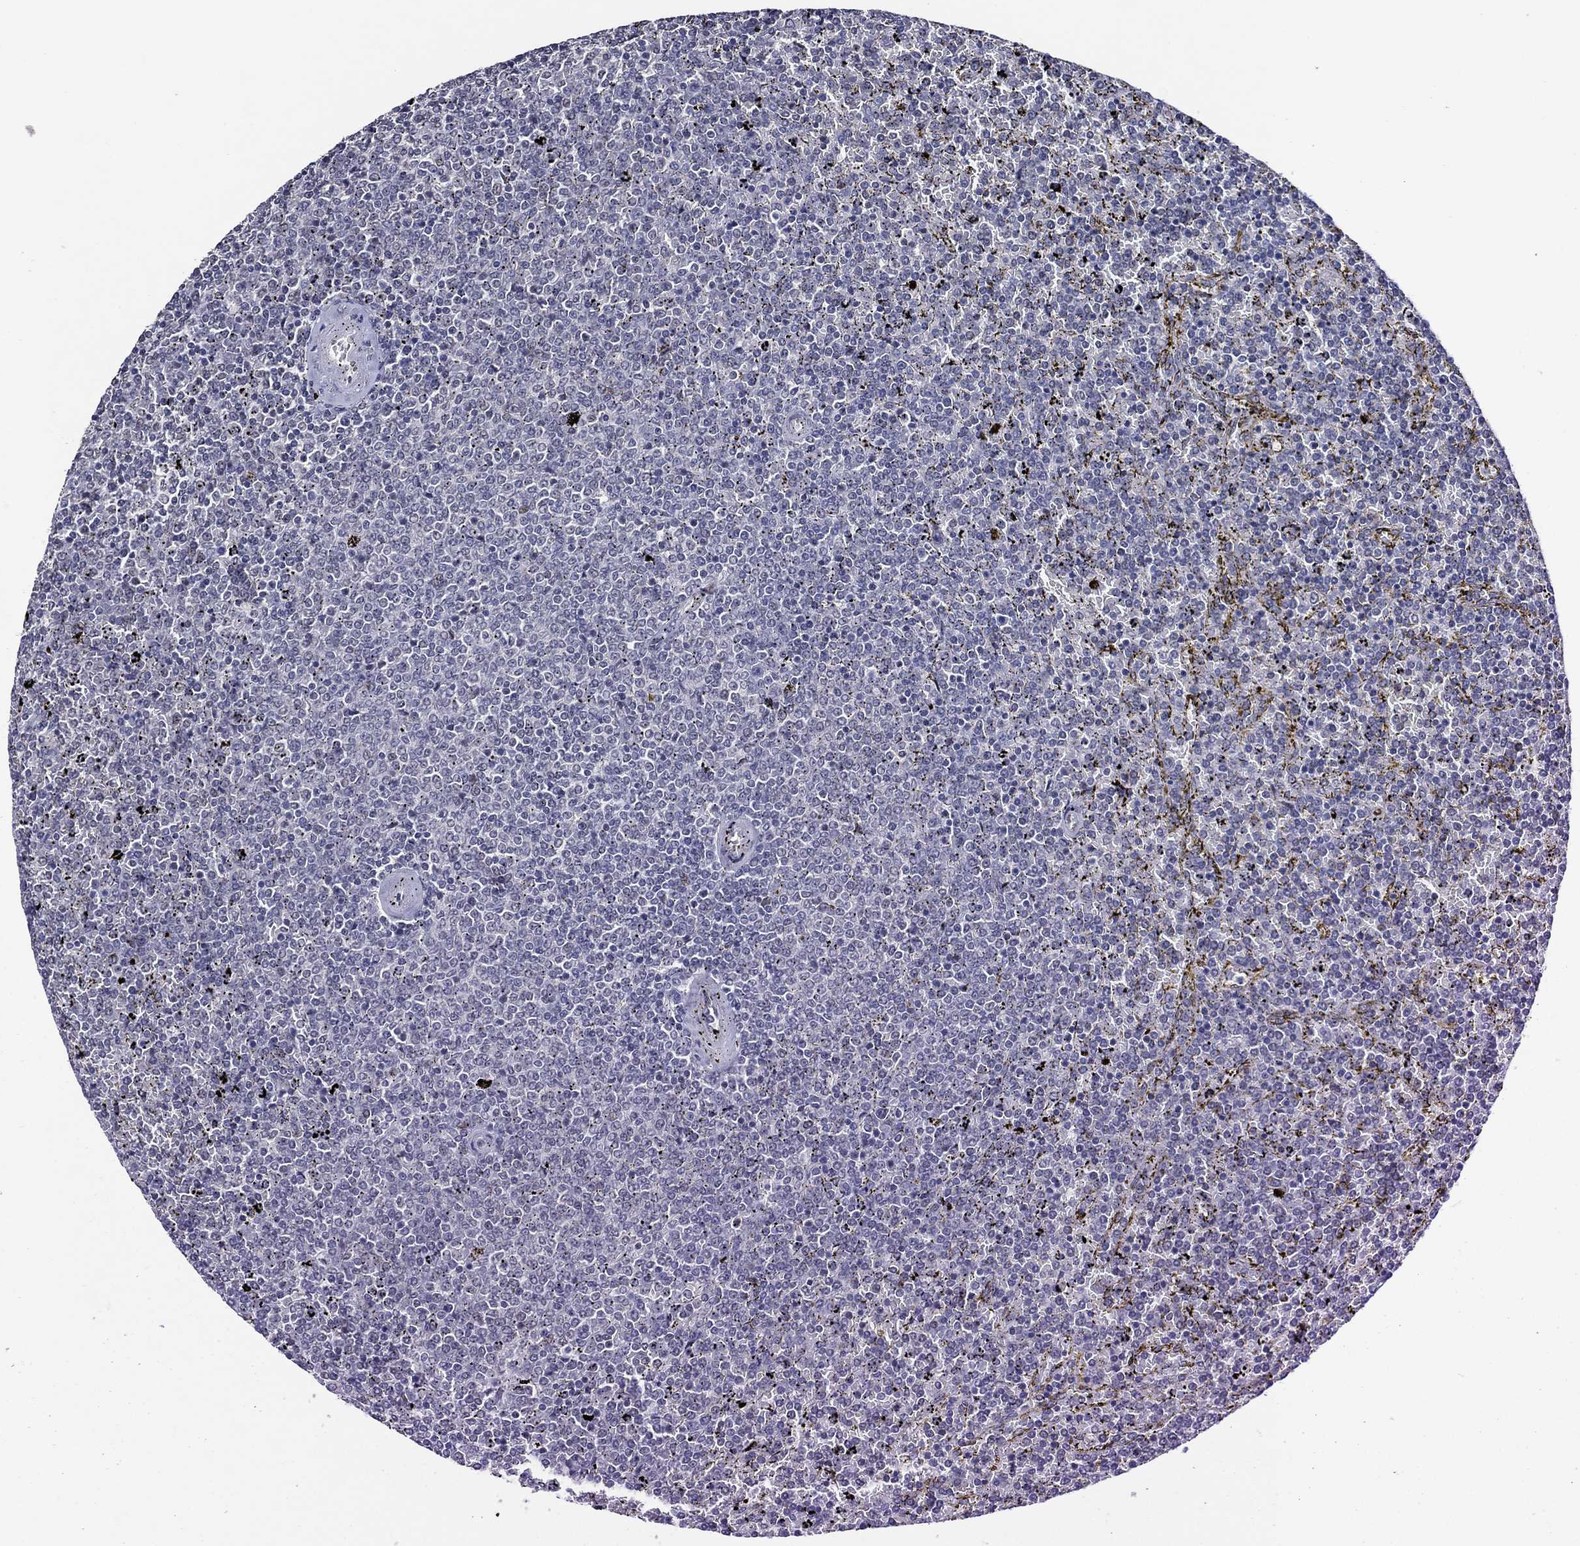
{"staining": {"intensity": "negative", "quantity": "none", "location": "none"}, "tissue": "lymphoma", "cell_type": "Tumor cells", "image_type": "cancer", "snomed": [{"axis": "morphology", "description": "Malignant lymphoma, non-Hodgkin's type, Low grade"}, {"axis": "topography", "description": "Spleen"}], "caption": "This is an immunohistochemistry histopathology image of lymphoma. There is no expression in tumor cells.", "gene": "GATA2", "patient": {"sex": "female", "age": 77}}